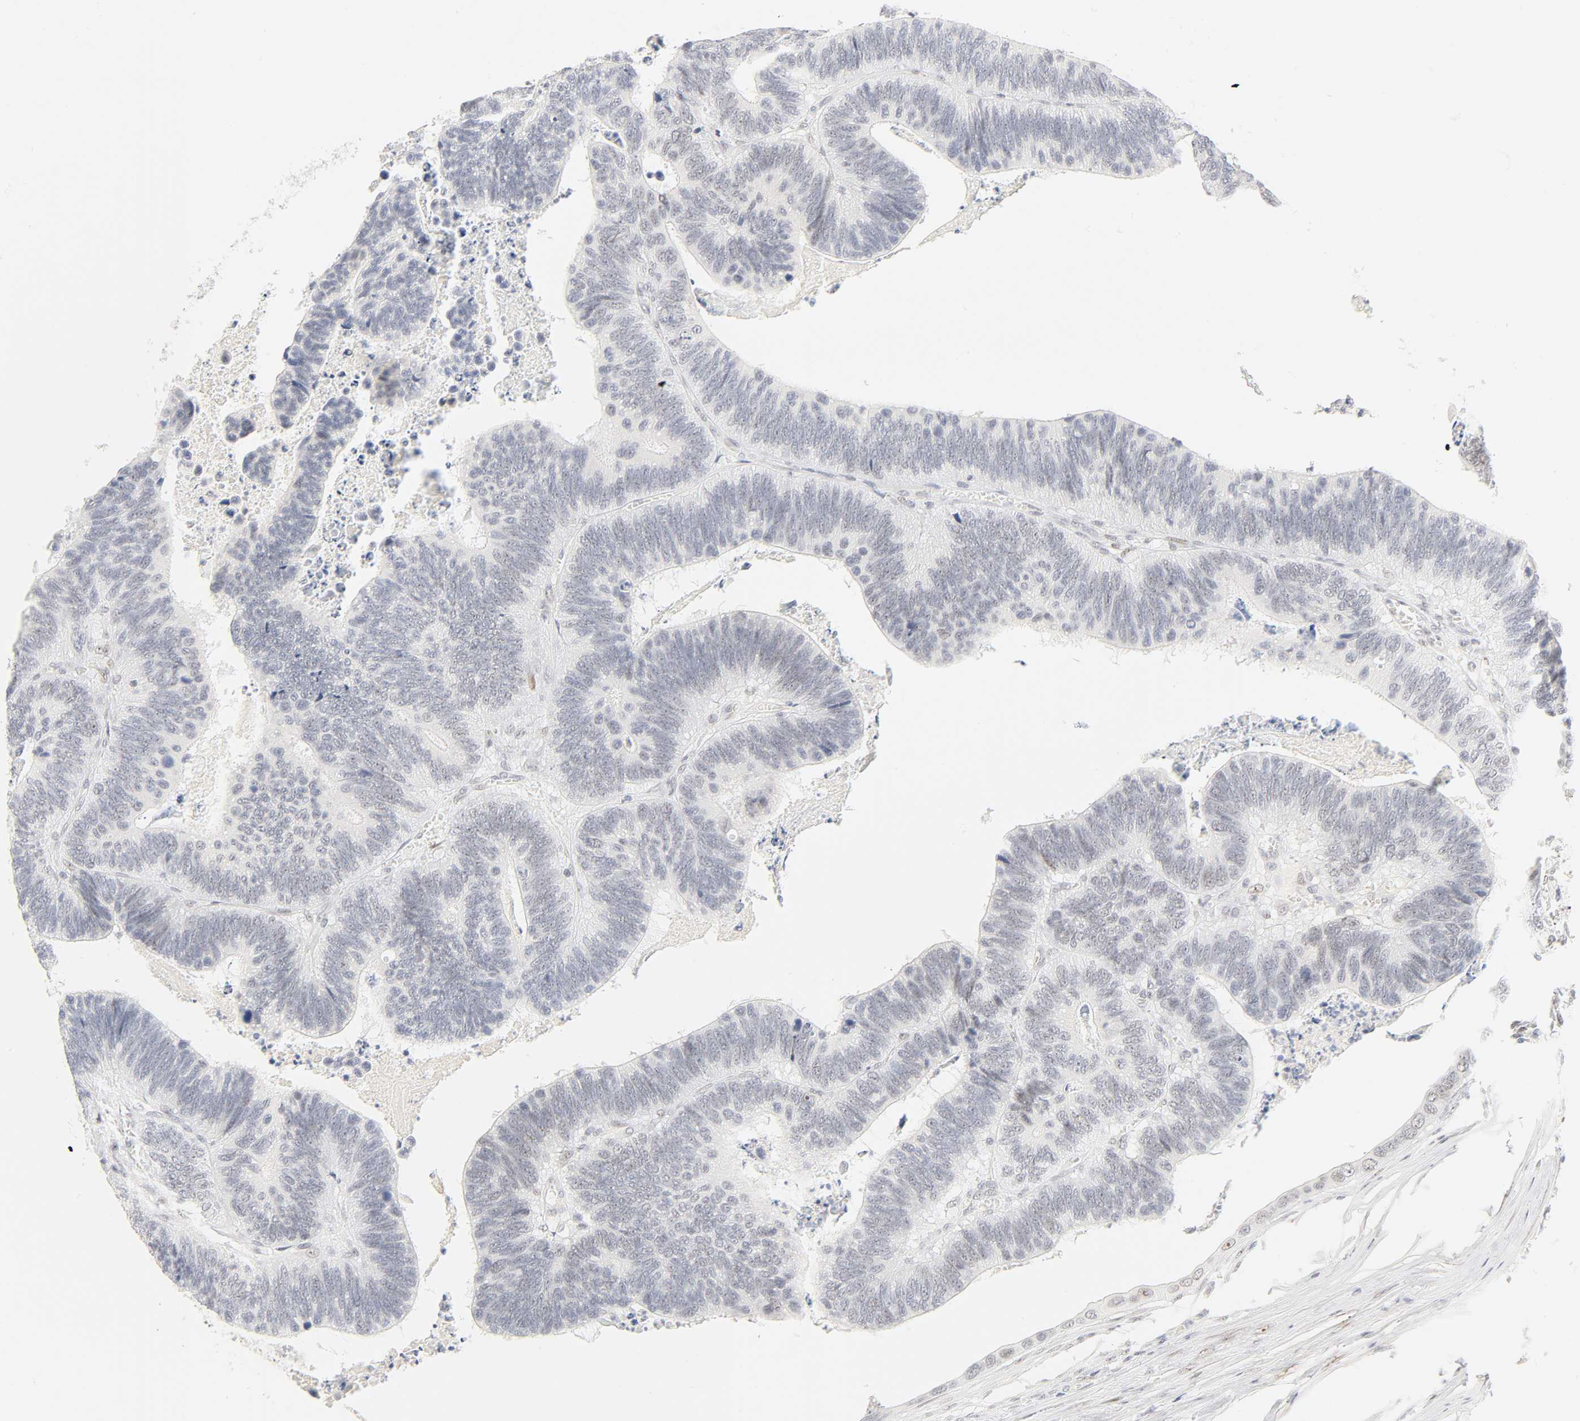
{"staining": {"intensity": "weak", "quantity": "<25%", "location": "nuclear"}, "tissue": "colorectal cancer", "cell_type": "Tumor cells", "image_type": "cancer", "snomed": [{"axis": "morphology", "description": "Adenocarcinoma, NOS"}, {"axis": "topography", "description": "Colon"}], "caption": "There is no significant staining in tumor cells of colorectal cancer.", "gene": "MNAT1", "patient": {"sex": "male", "age": 72}}